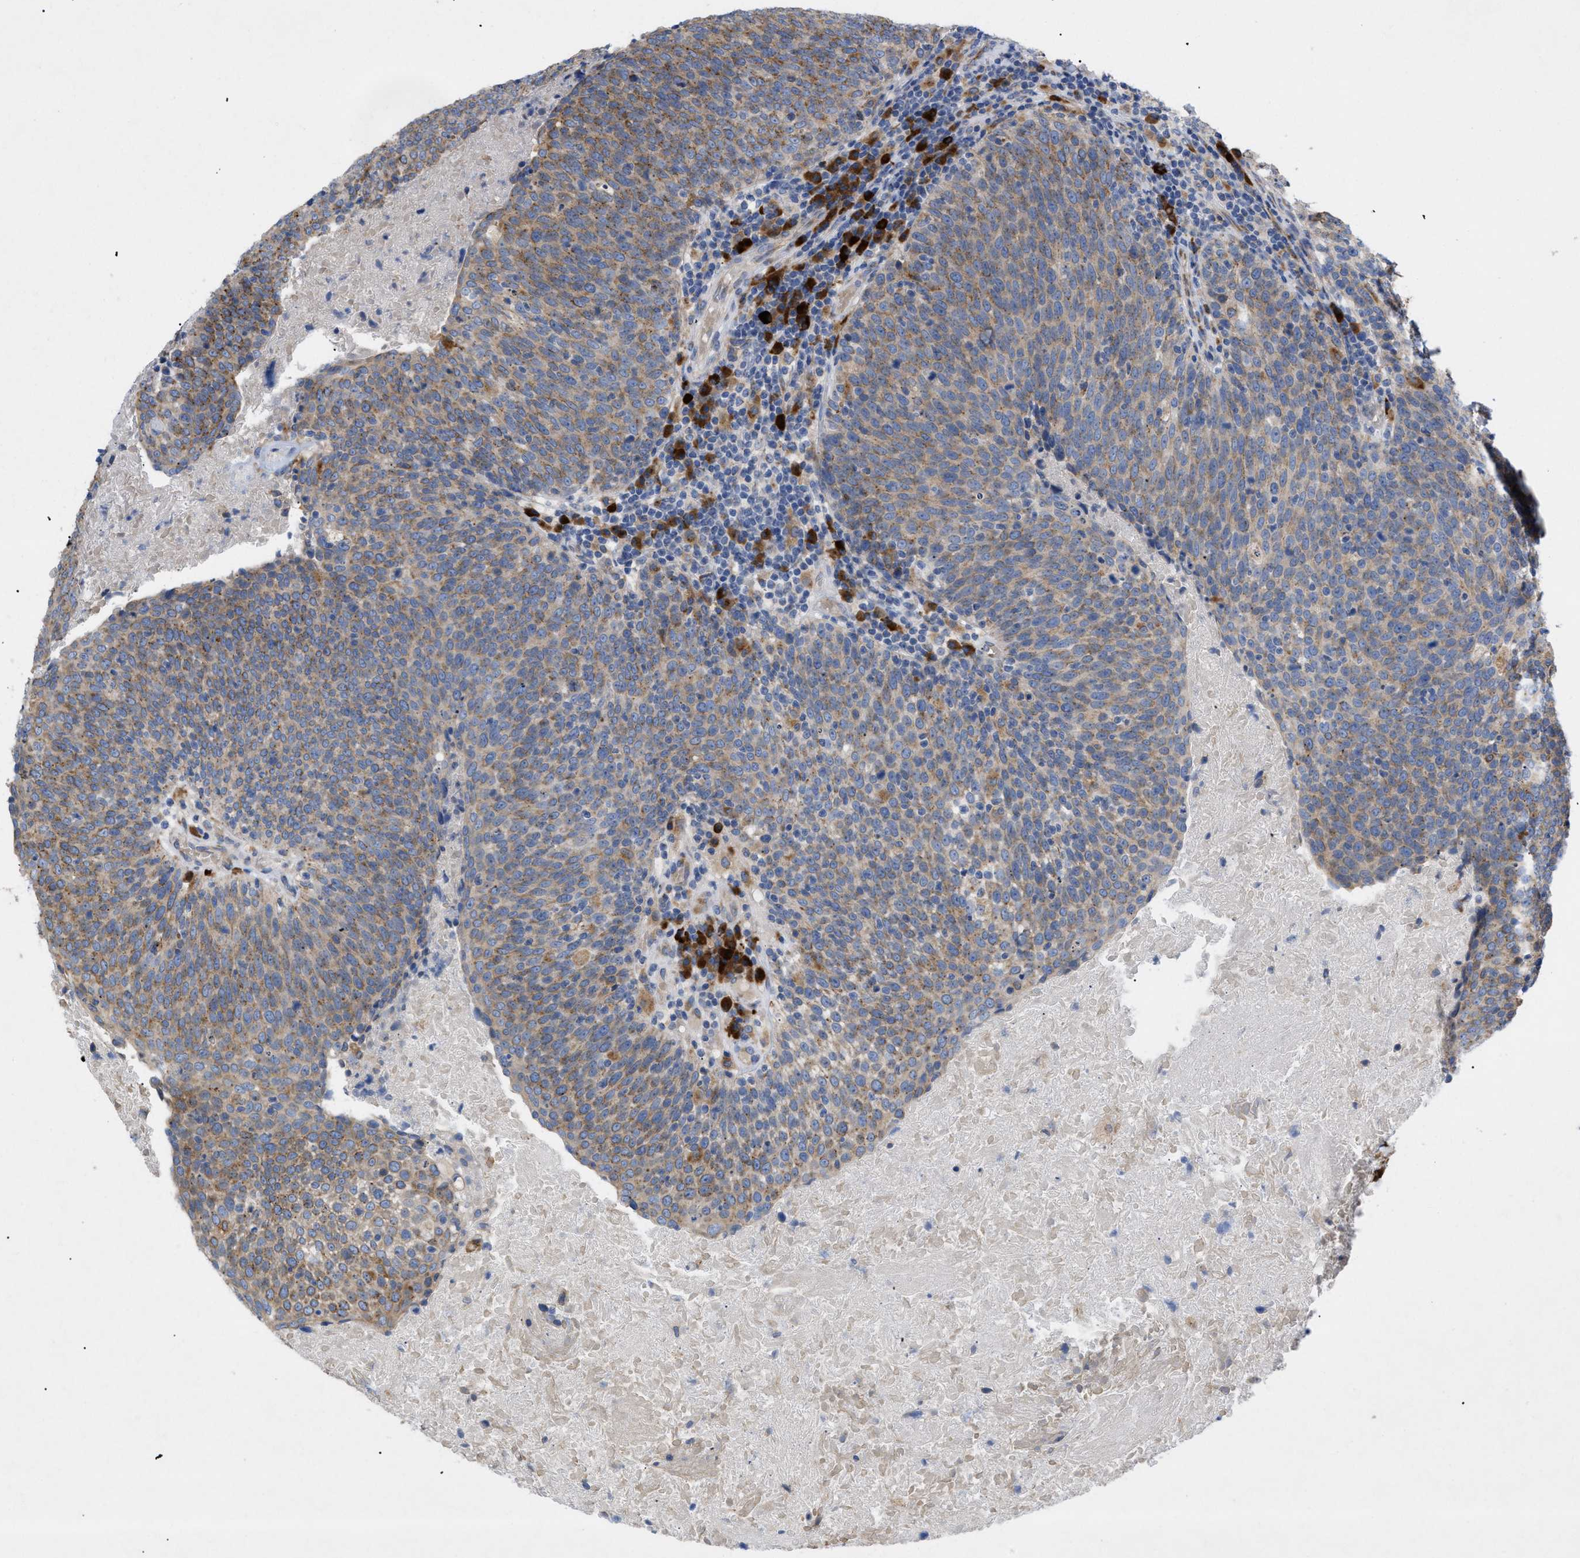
{"staining": {"intensity": "moderate", "quantity": ">75%", "location": "cytoplasmic/membranous"}, "tissue": "head and neck cancer", "cell_type": "Tumor cells", "image_type": "cancer", "snomed": [{"axis": "morphology", "description": "Squamous cell carcinoma, NOS"}, {"axis": "morphology", "description": "Squamous cell carcinoma, metastatic, NOS"}, {"axis": "topography", "description": "Lymph node"}, {"axis": "topography", "description": "Head-Neck"}], "caption": "Head and neck squamous cell carcinoma was stained to show a protein in brown. There is medium levels of moderate cytoplasmic/membranous expression in about >75% of tumor cells.", "gene": "SLC50A1", "patient": {"sex": "male", "age": 62}}